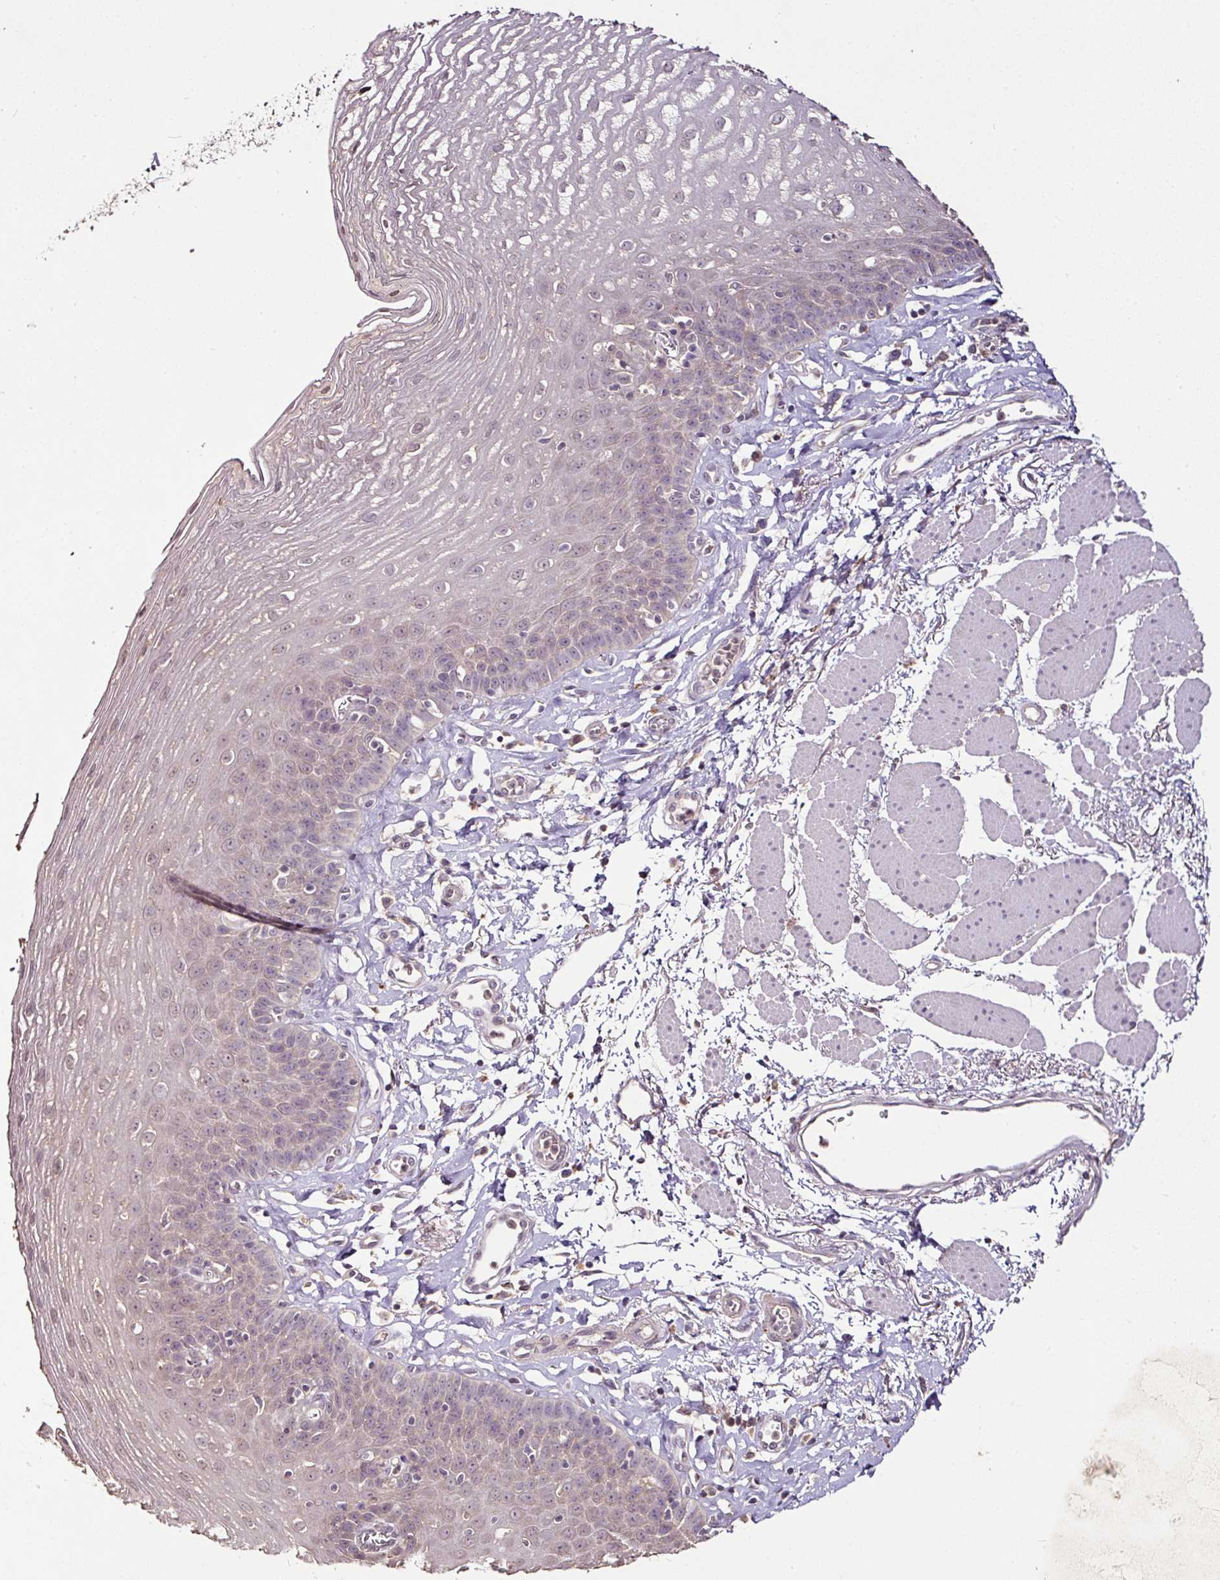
{"staining": {"intensity": "weak", "quantity": "<25%", "location": "cytoplasmic/membranous"}, "tissue": "esophagus", "cell_type": "Squamous epithelial cells", "image_type": "normal", "snomed": [{"axis": "morphology", "description": "Normal tissue, NOS"}, {"axis": "topography", "description": "Esophagus"}], "caption": "Immunohistochemistry (IHC) micrograph of unremarkable esophagus: human esophagus stained with DAB (3,3'-diaminobenzidine) shows no significant protein staining in squamous epithelial cells.", "gene": "RPL38", "patient": {"sex": "female", "age": 81}}